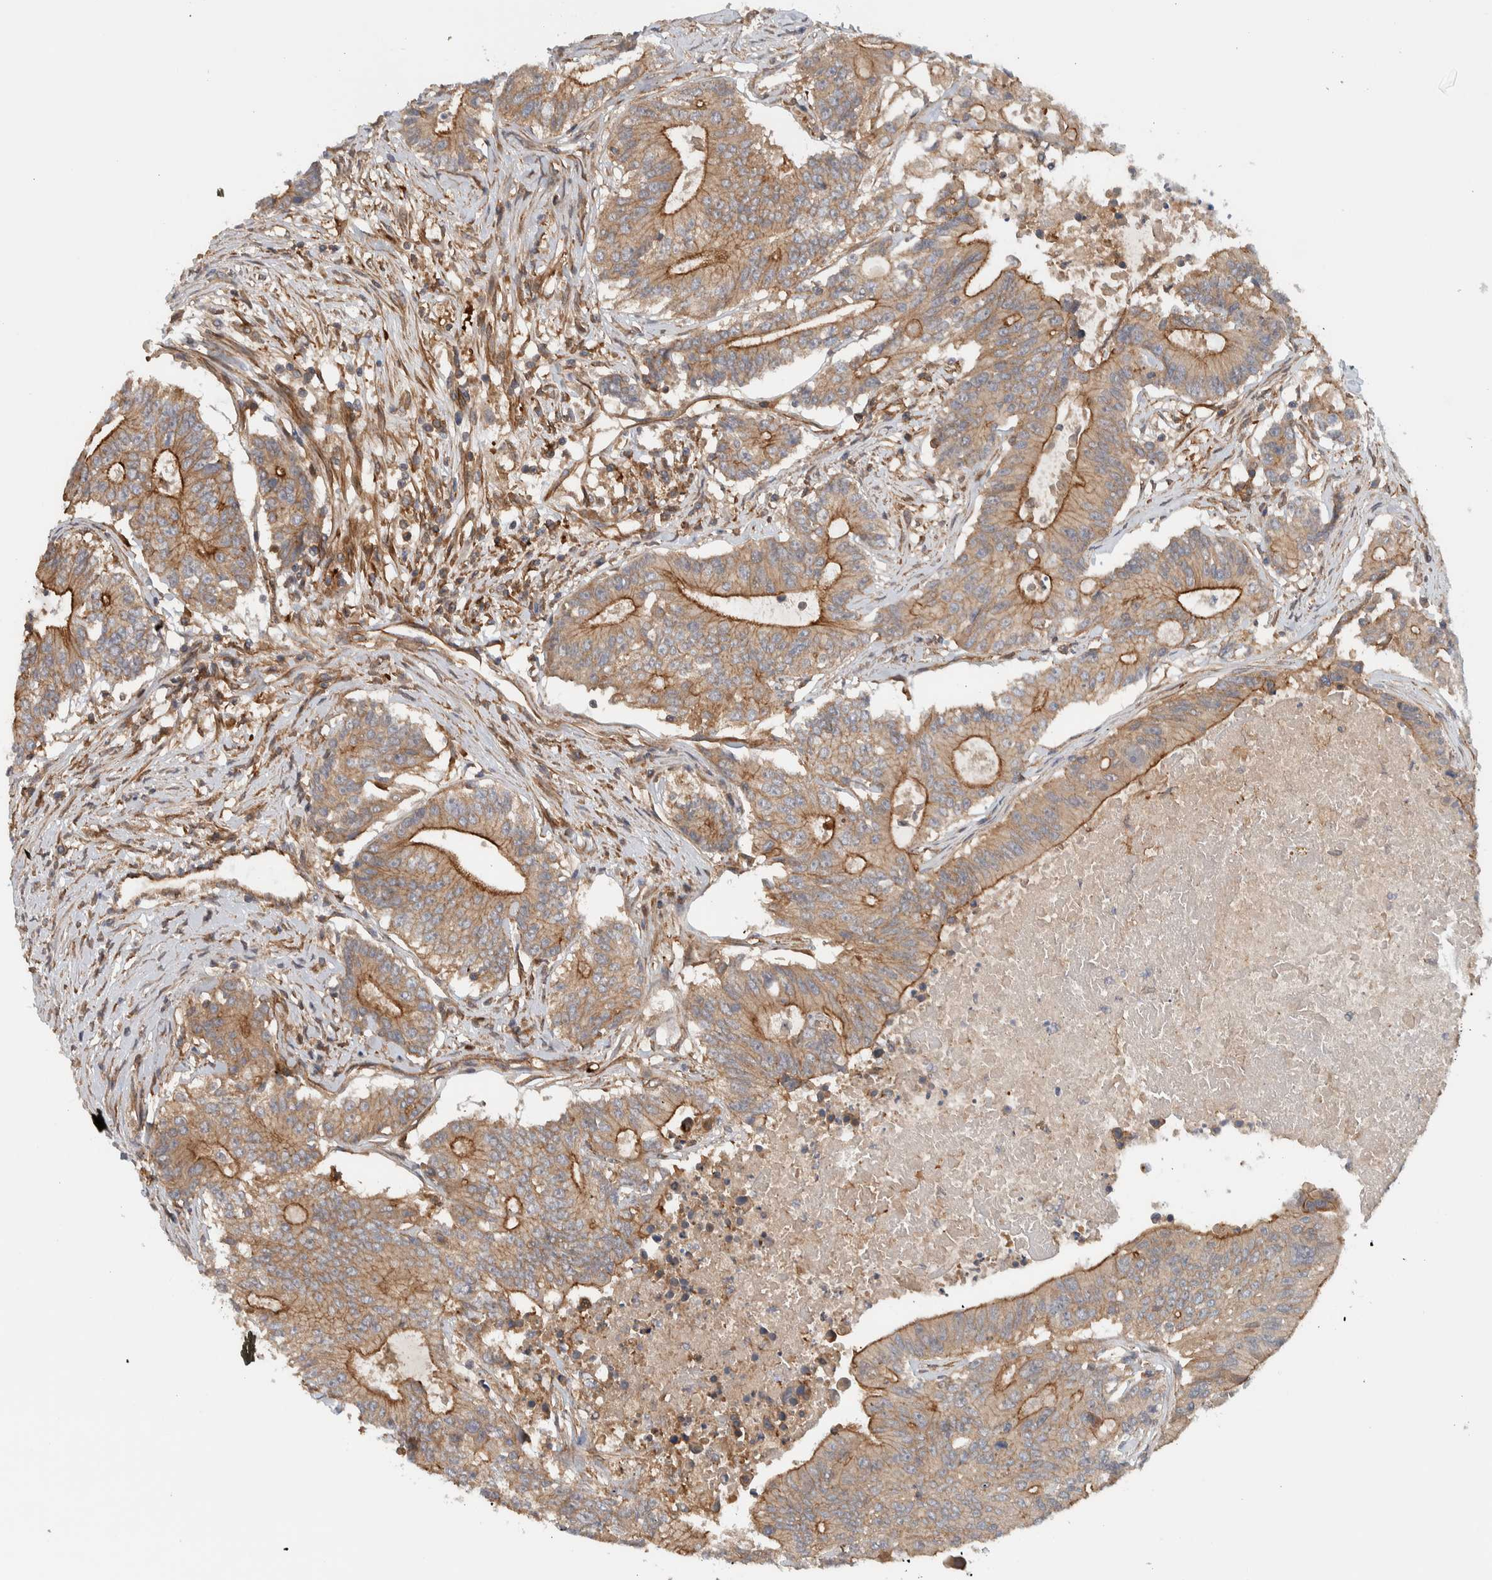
{"staining": {"intensity": "moderate", "quantity": ">75%", "location": "cytoplasmic/membranous"}, "tissue": "colorectal cancer", "cell_type": "Tumor cells", "image_type": "cancer", "snomed": [{"axis": "morphology", "description": "Adenocarcinoma, NOS"}, {"axis": "topography", "description": "Colon"}], "caption": "Colorectal cancer (adenocarcinoma) stained with a brown dye exhibits moderate cytoplasmic/membranous positive expression in about >75% of tumor cells.", "gene": "MPRIP", "patient": {"sex": "female", "age": 77}}